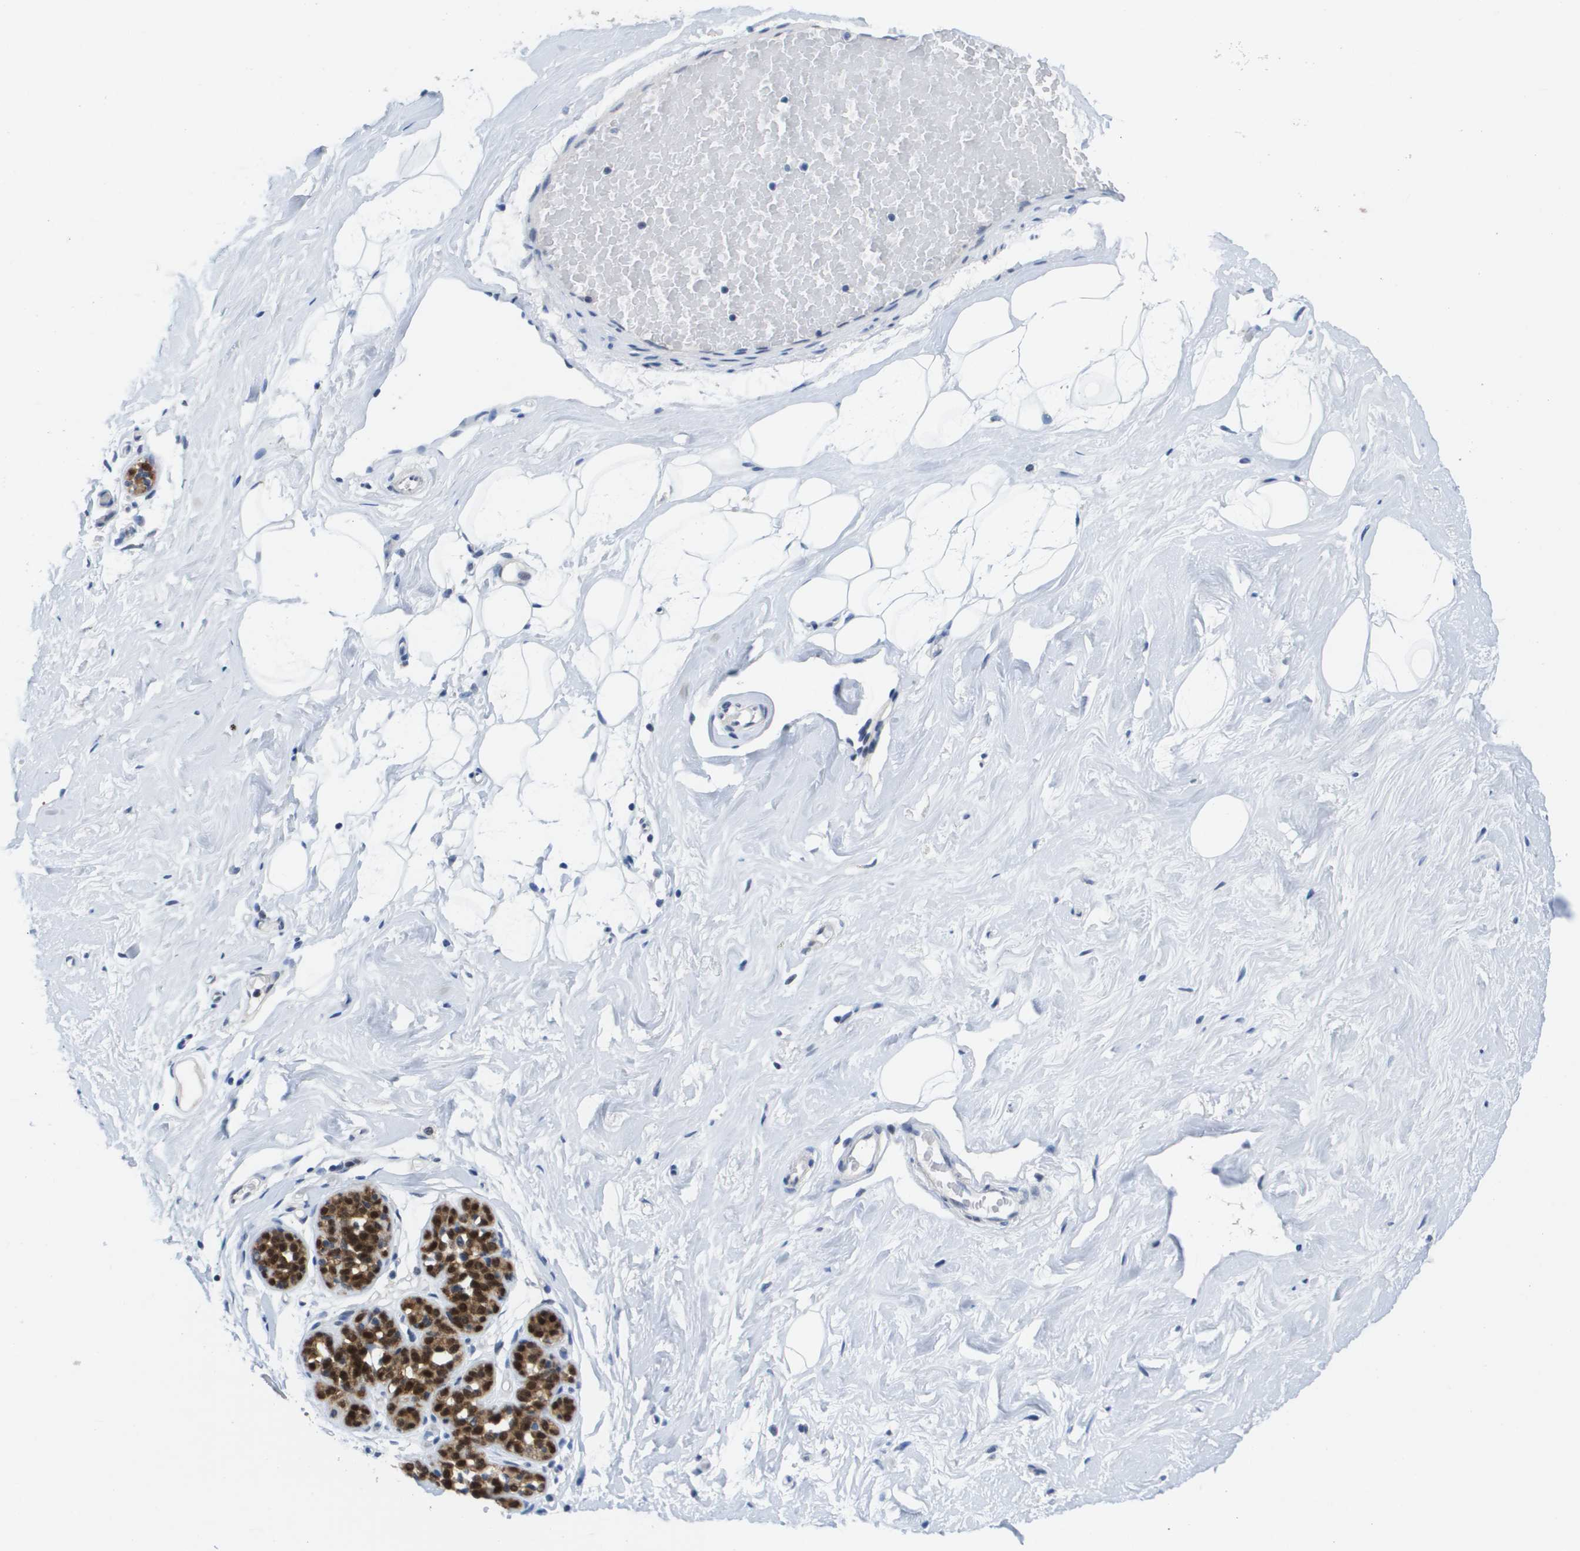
{"staining": {"intensity": "negative", "quantity": "none", "location": "none"}, "tissue": "breast", "cell_type": "Adipocytes", "image_type": "normal", "snomed": [{"axis": "morphology", "description": "Normal tissue, NOS"}, {"axis": "topography", "description": "Breast"}], "caption": "Immunohistochemistry photomicrograph of benign breast: human breast stained with DAB (3,3'-diaminobenzidine) exhibits no significant protein expression in adipocytes.", "gene": "FKBP4", "patient": {"sex": "female", "age": 75}}